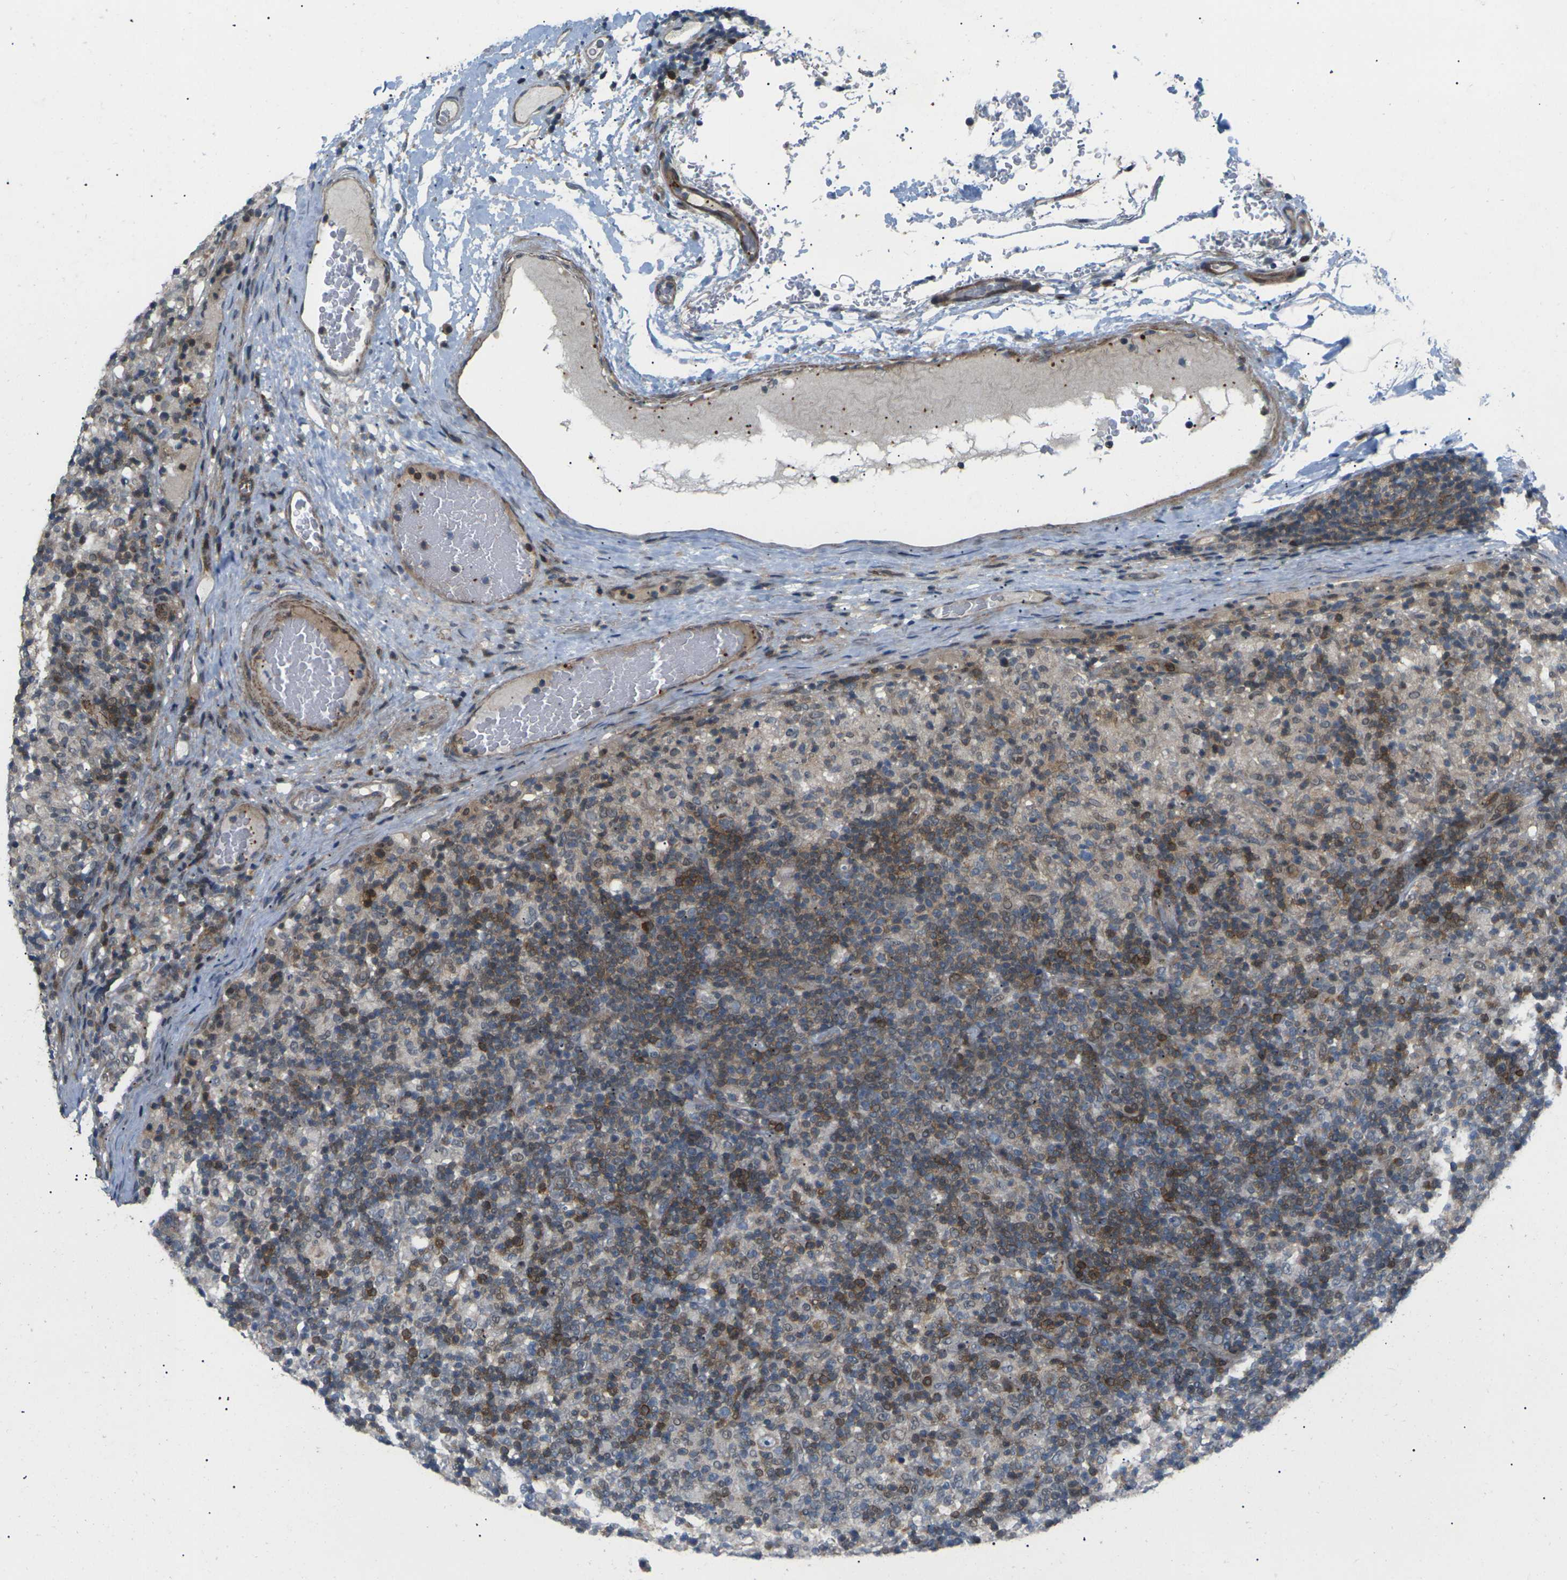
{"staining": {"intensity": "weak", "quantity": "25%-75%", "location": "cytoplasmic/membranous"}, "tissue": "lymphoma", "cell_type": "Tumor cells", "image_type": "cancer", "snomed": [{"axis": "morphology", "description": "Hodgkin's disease, NOS"}, {"axis": "topography", "description": "Lymph node"}], "caption": "A micrograph showing weak cytoplasmic/membranous staining in about 25%-75% of tumor cells in lymphoma, as visualized by brown immunohistochemical staining.", "gene": "RPS6KA3", "patient": {"sex": "male", "age": 70}}